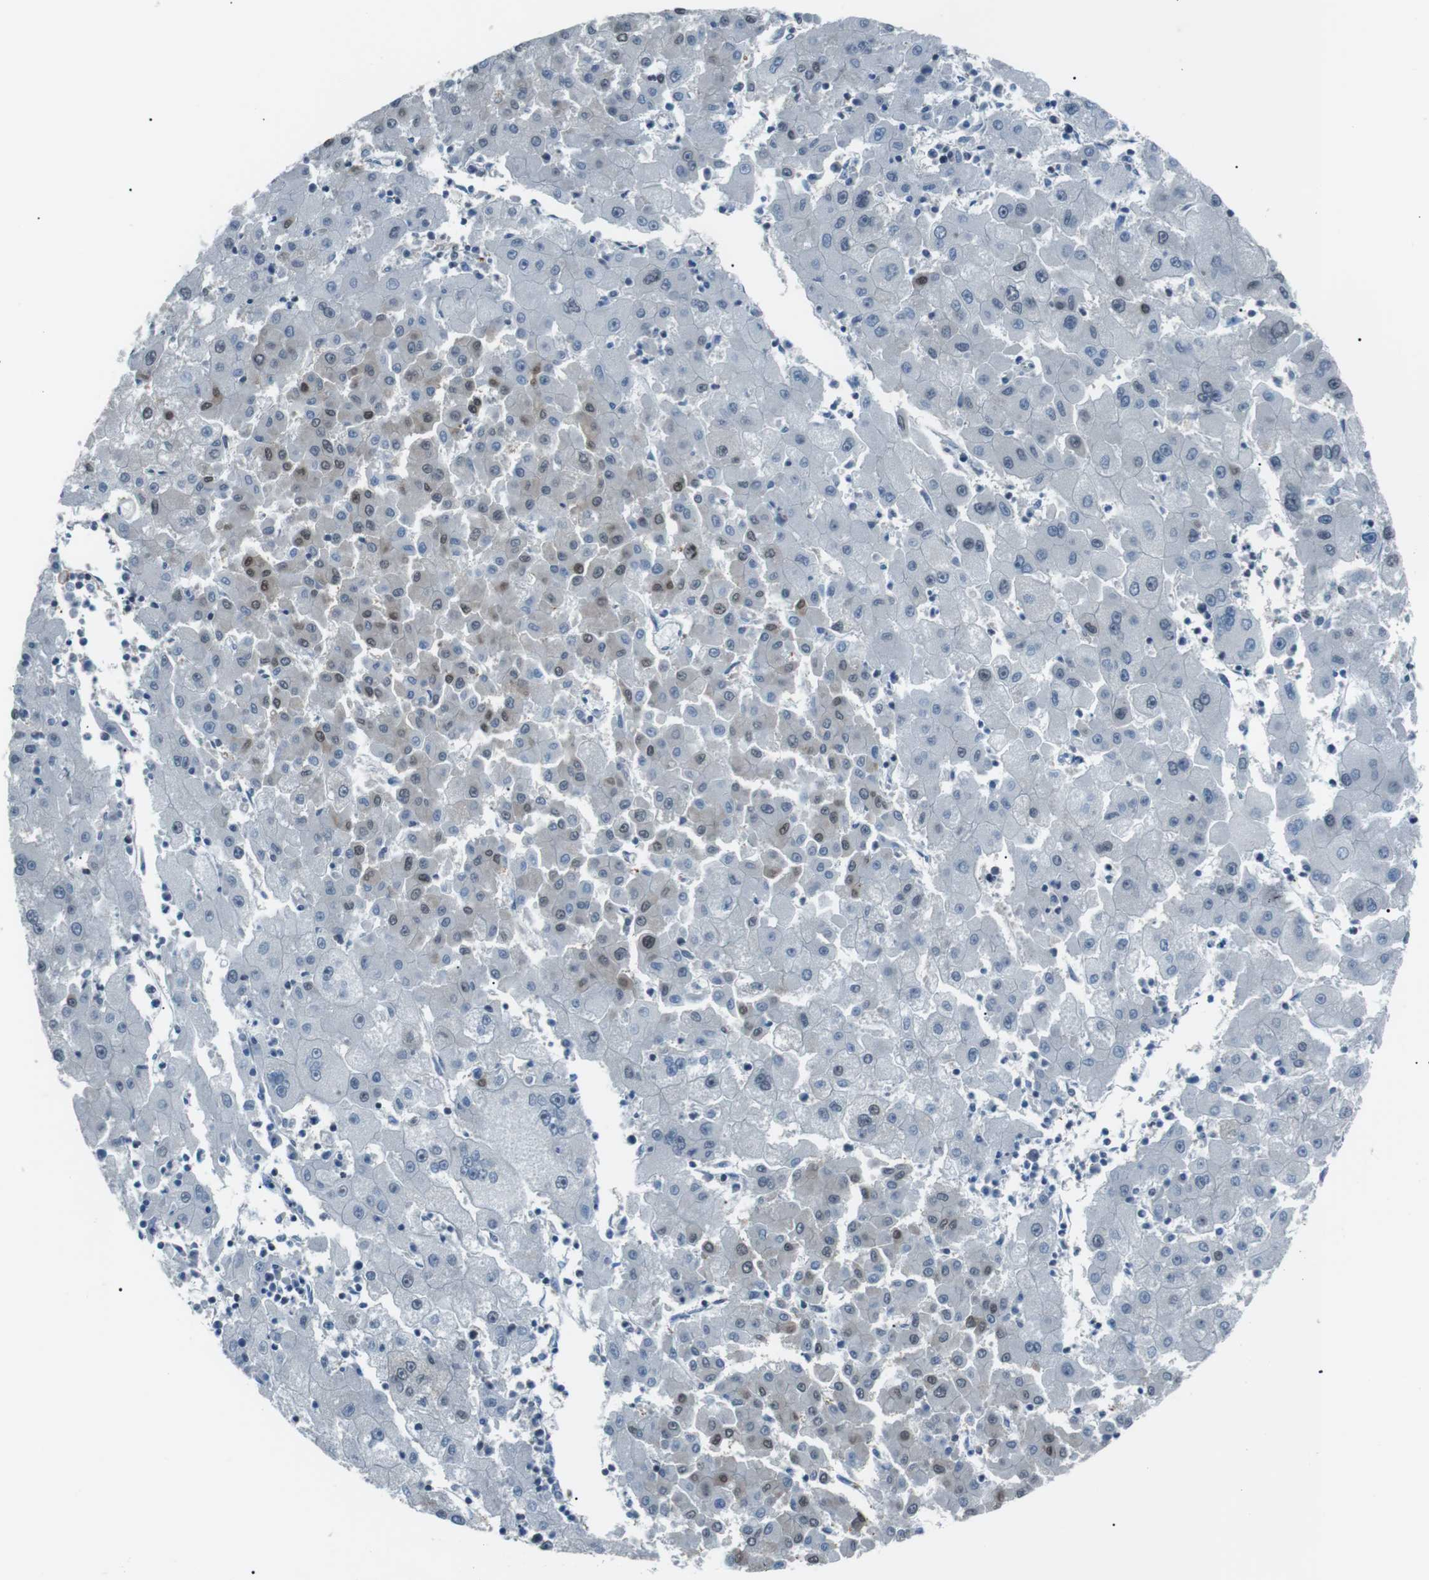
{"staining": {"intensity": "weak", "quantity": "<25%", "location": "nuclear"}, "tissue": "liver cancer", "cell_type": "Tumor cells", "image_type": "cancer", "snomed": [{"axis": "morphology", "description": "Carcinoma, Hepatocellular, NOS"}, {"axis": "topography", "description": "Liver"}], "caption": "There is no significant staining in tumor cells of hepatocellular carcinoma (liver).", "gene": "SRPK2", "patient": {"sex": "male", "age": 72}}